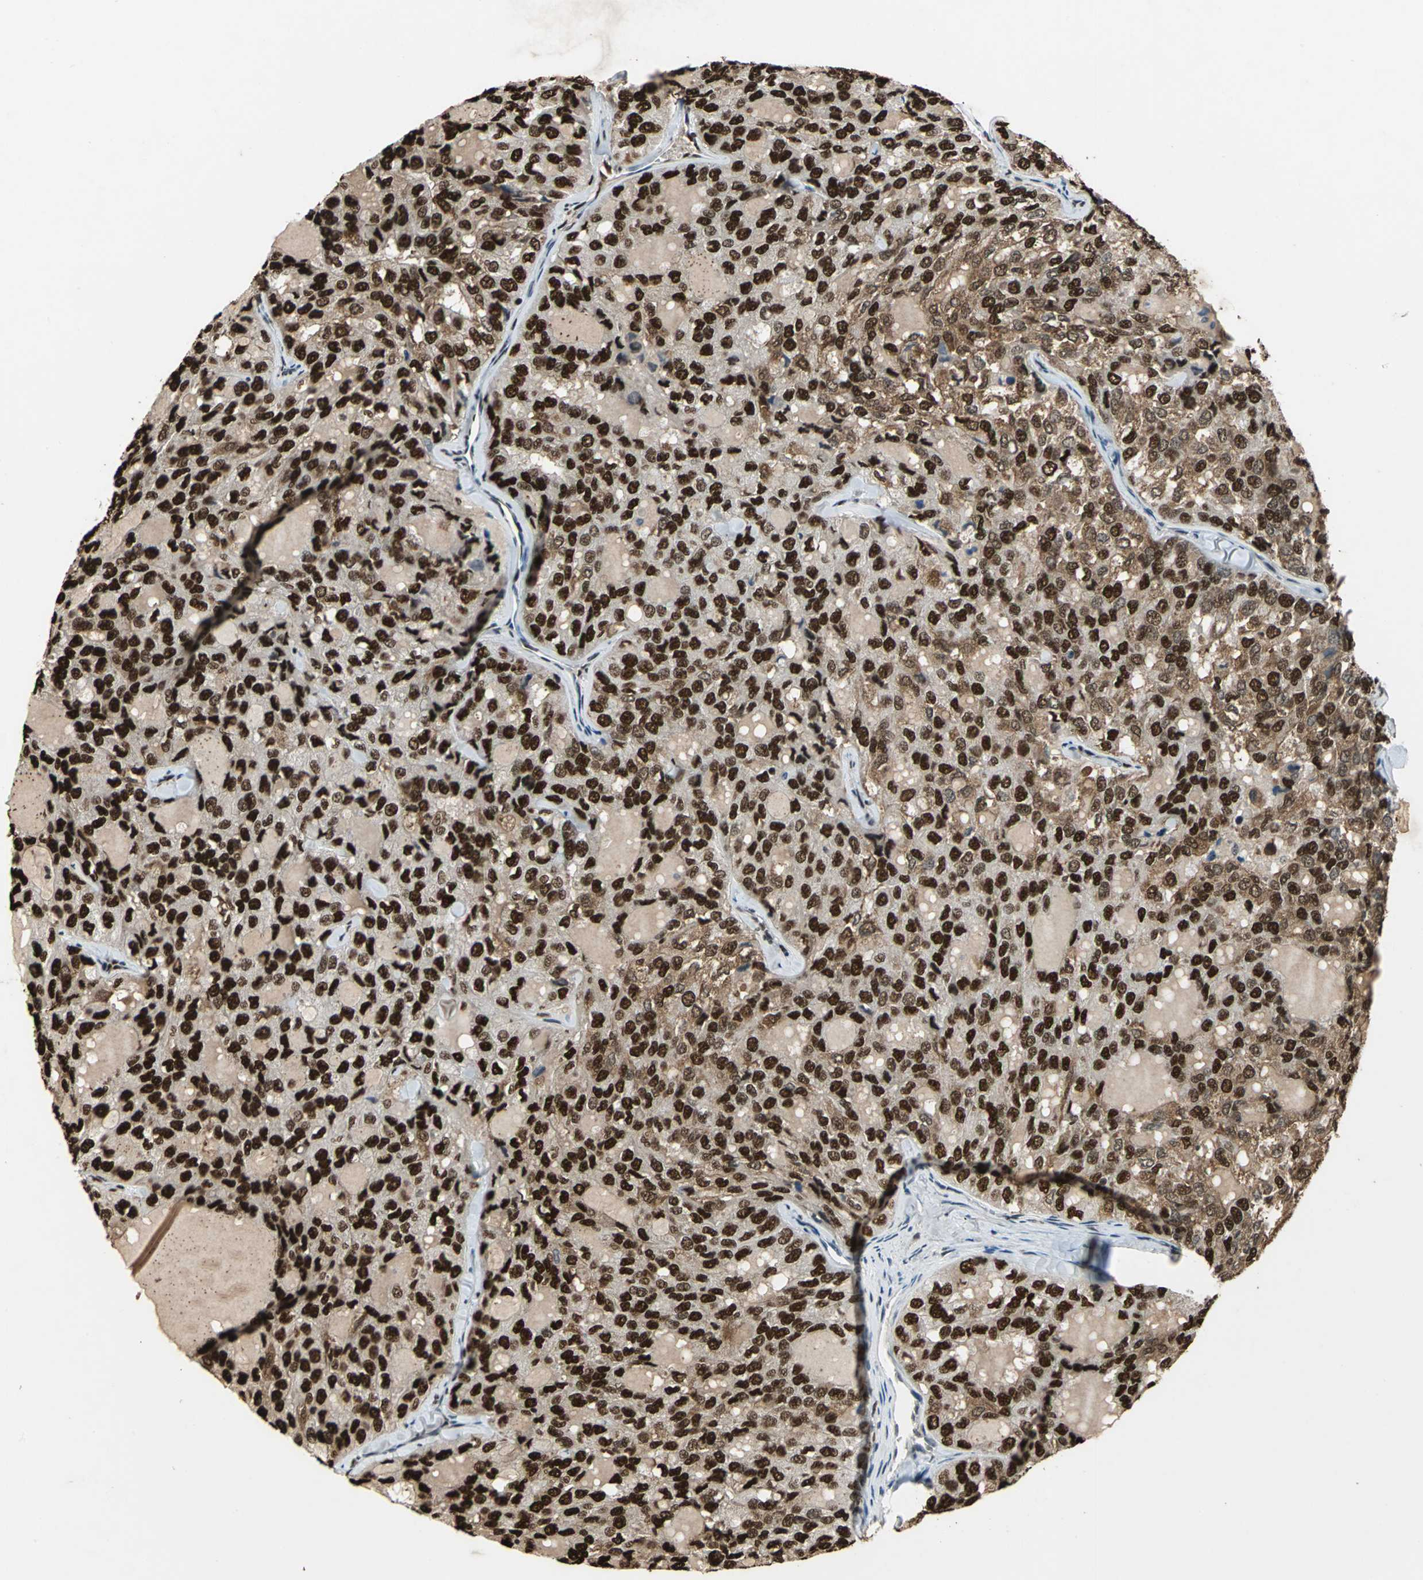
{"staining": {"intensity": "strong", "quantity": ">75%", "location": "cytoplasmic/membranous,nuclear"}, "tissue": "thyroid cancer", "cell_type": "Tumor cells", "image_type": "cancer", "snomed": [{"axis": "morphology", "description": "Follicular adenoma carcinoma, NOS"}, {"axis": "topography", "description": "Thyroid gland"}], "caption": "Tumor cells reveal high levels of strong cytoplasmic/membranous and nuclear positivity in approximately >75% of cells in follicular adenoma carcinoma (thyroid). The staining was performed using DAB (3,3'-diaminobenzidine) to visualize the protein expression in brown, while the nuclei were stained in blue with hematoxylin (Magnification: 20x).", "gene": "ANP32A", "patient": {"sex": "male", "age": 75}}